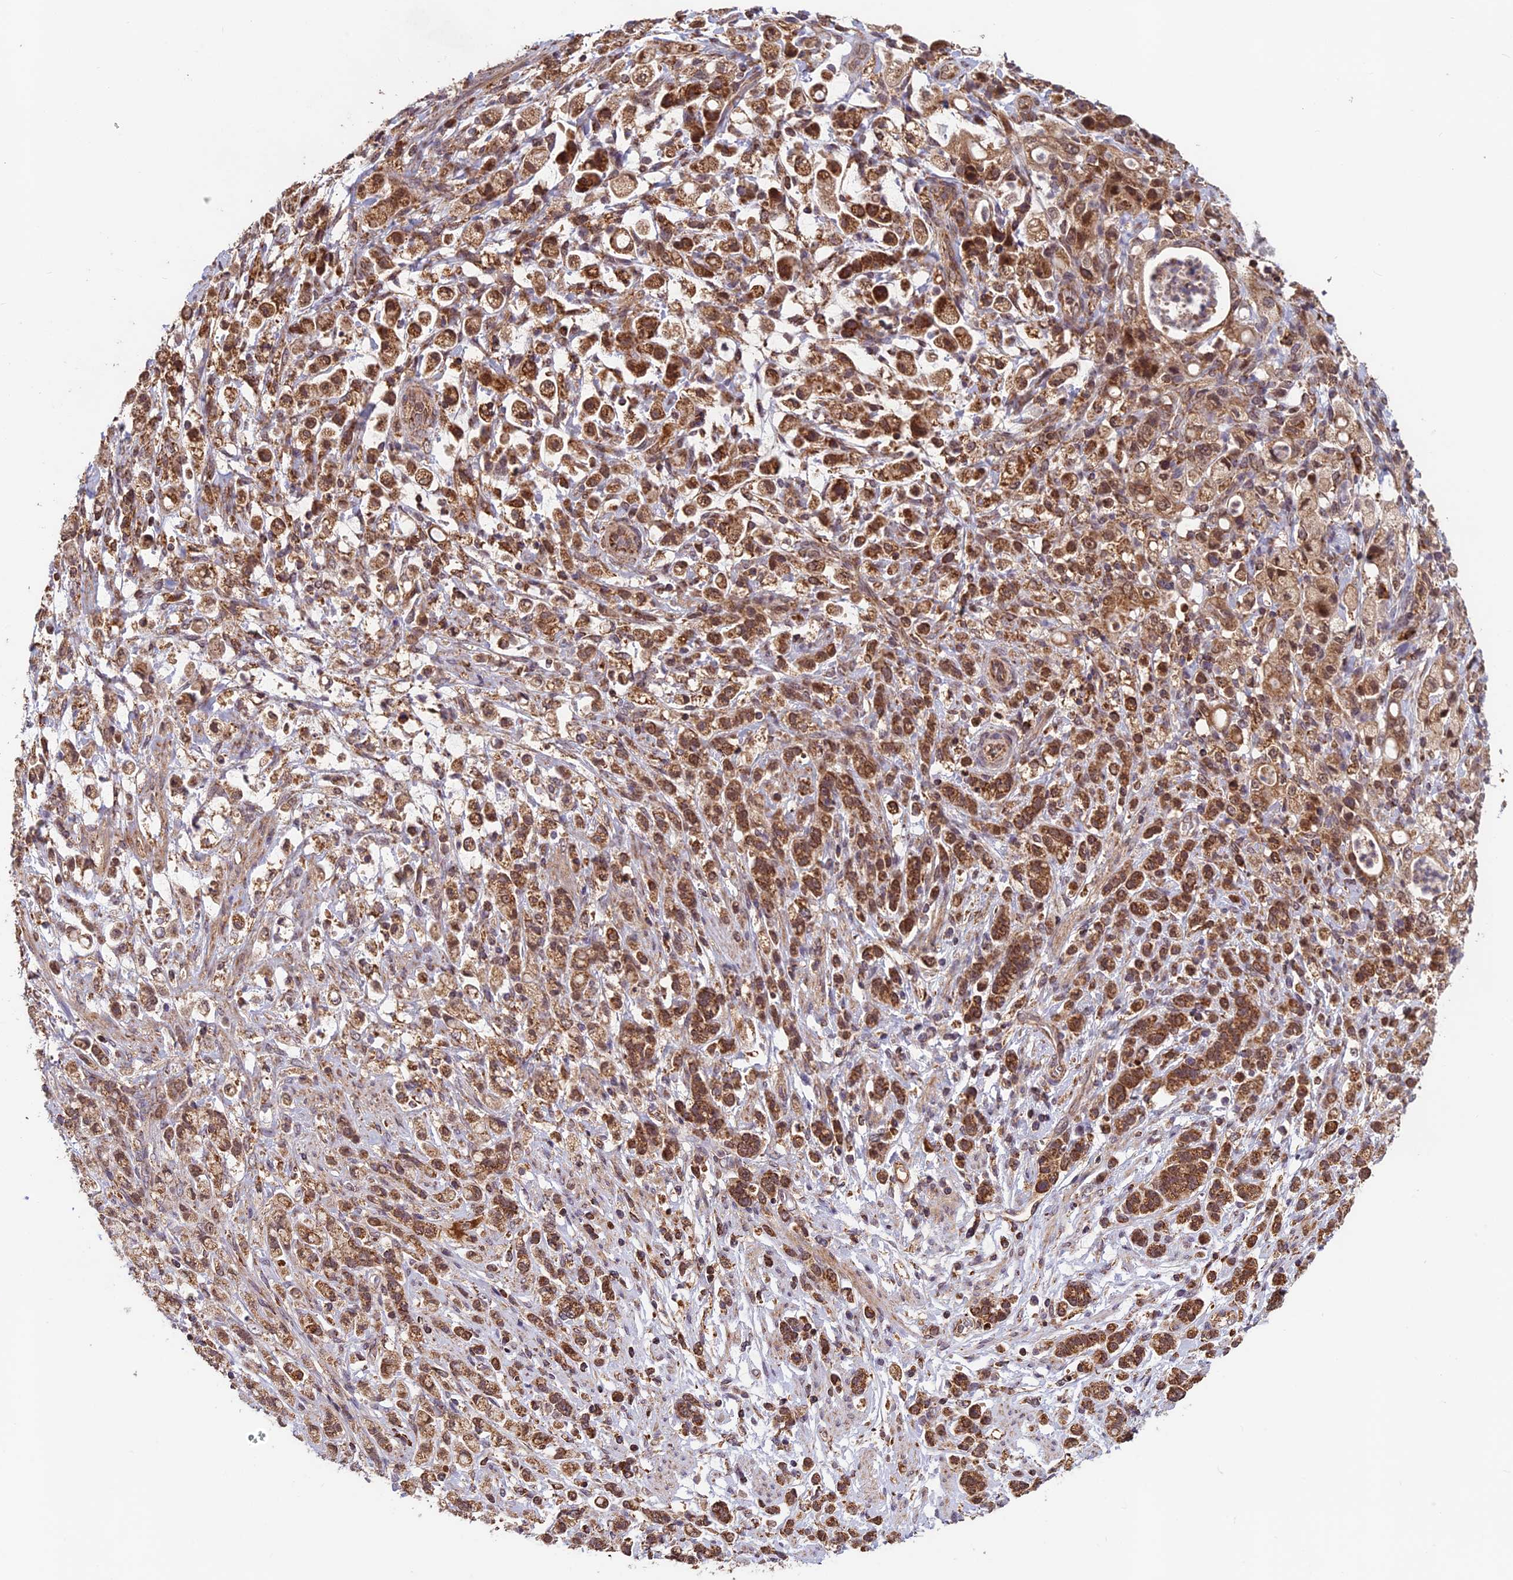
{"staining": {"intensity": "strong", "quantity": ">75%", "location": "cytoplasmic/membranous"}, "tissue": "stomach cancer", "cell_type": "Tumor cells", "image_type": "cancer", "snomed": [{"axis": "morphology", "description": "Adenocarcinoma, NOS"}, {"axis": "topography", "description": "Stomach"}], "caption": "Brown immunohistochemical staining in adenocarcinoma (stomach) displays strong cytoplasmic/membranous positivity in about >75% of tumor cells. (DAB IHC, brown staining for protein, blue staining for nuclei).", "gene": "CCDC15", "patient": {"sex": "female", "age": 60}}